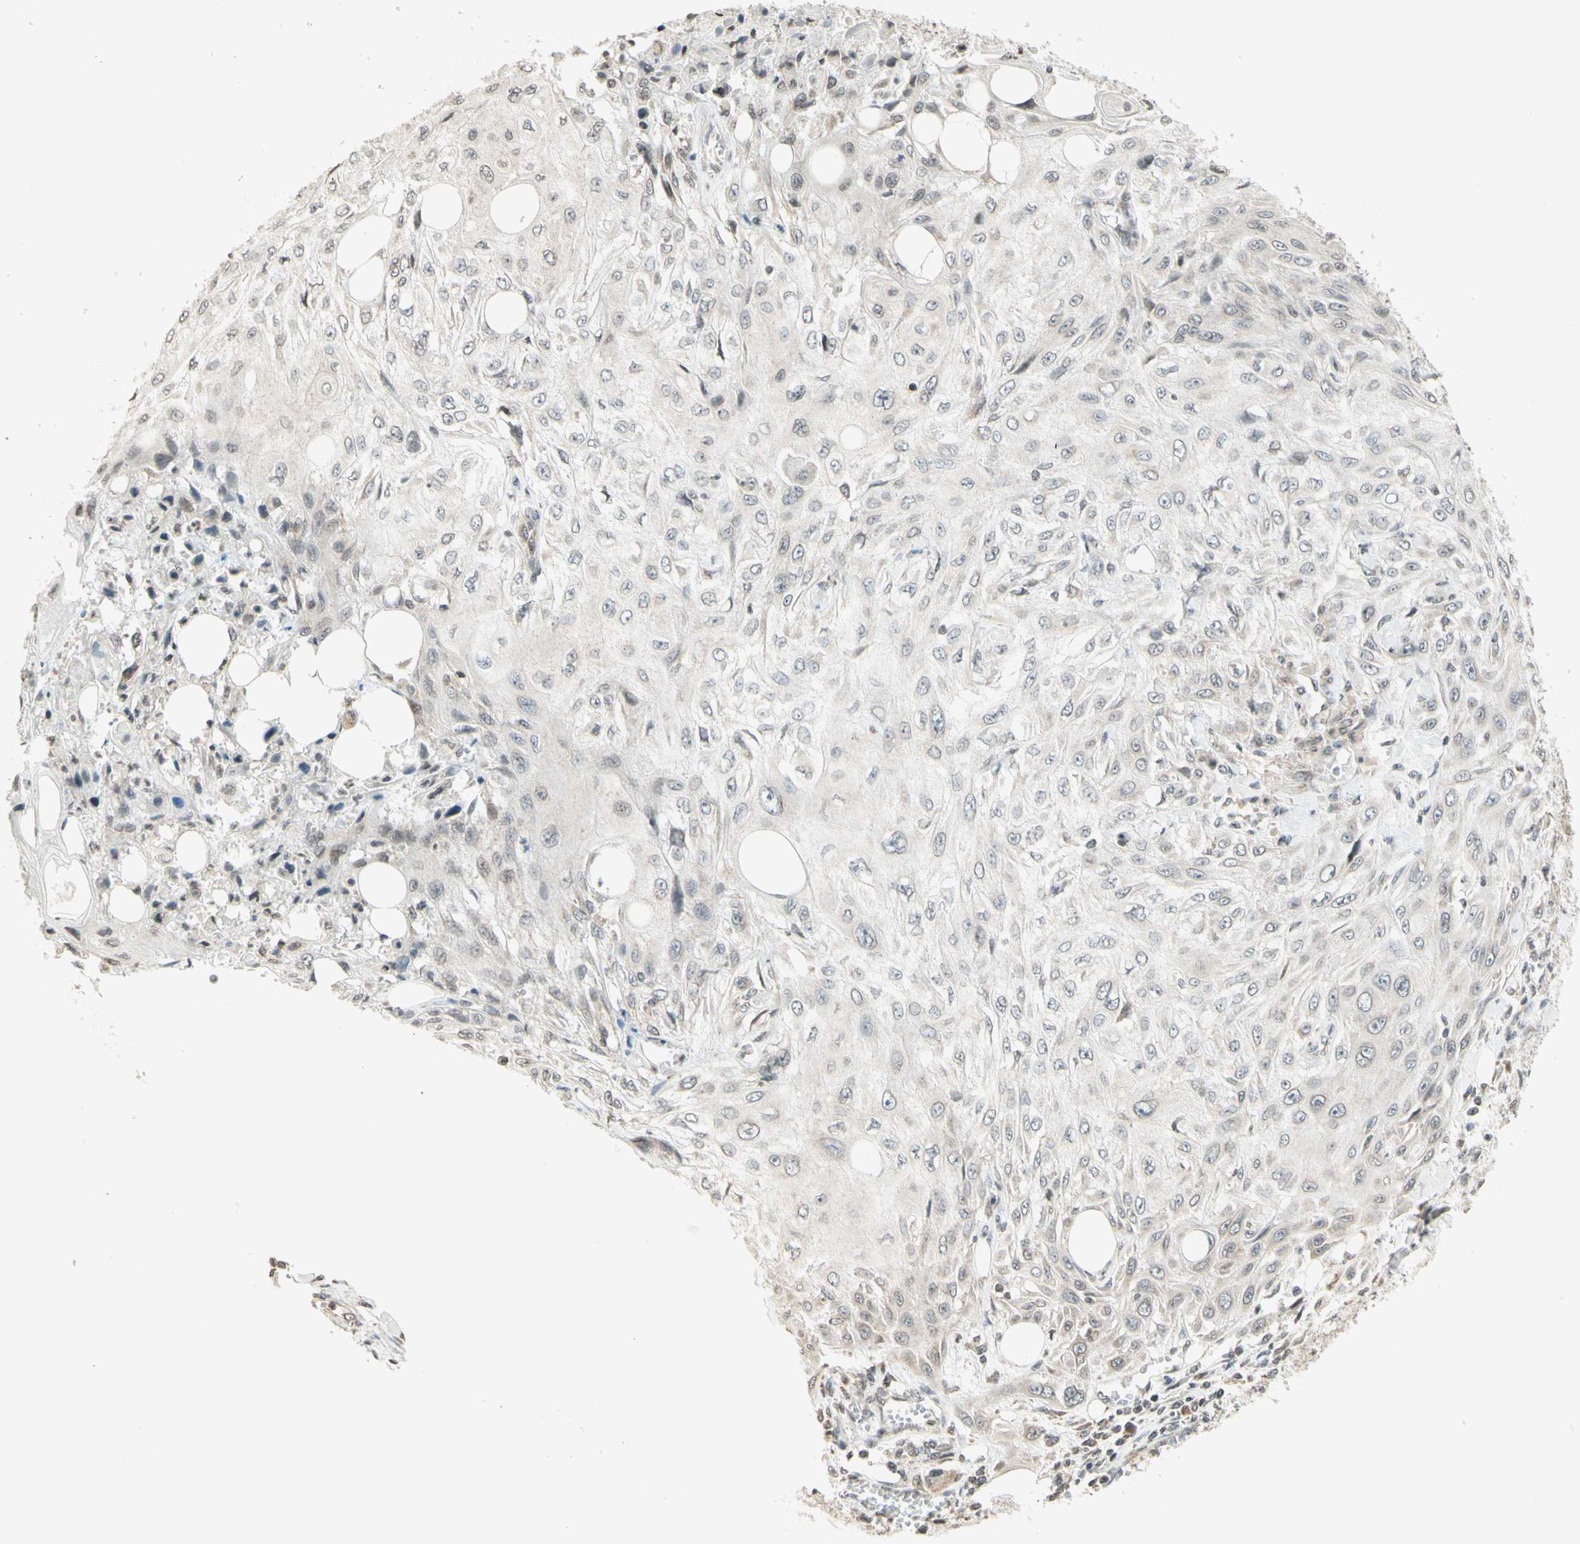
{"staining": {"intensity": "negative", "quantity": "none", "location": "none"}, "tissue": "skin cancer", "cell_type": "Tumor cells", "image_type": "cancer", "snomed": [{"axis": "morphology", "description": "Squamous cell carcinoma, NOS"}, {"axis": "topography", "description": "Skin"}], "caption": "The immunohistochemistry (IHC) micrograph has no significant staining in tumor cells of skin cancer (squamous cell carcinoma) tissue. The staining is performed using DAB (3,3'-diaminobenzidine) brown chromogen with nuclei counter-stained in using hematoxylin.", "gene": "CCNI", "patient": {"sex": "male", "age": 75}}